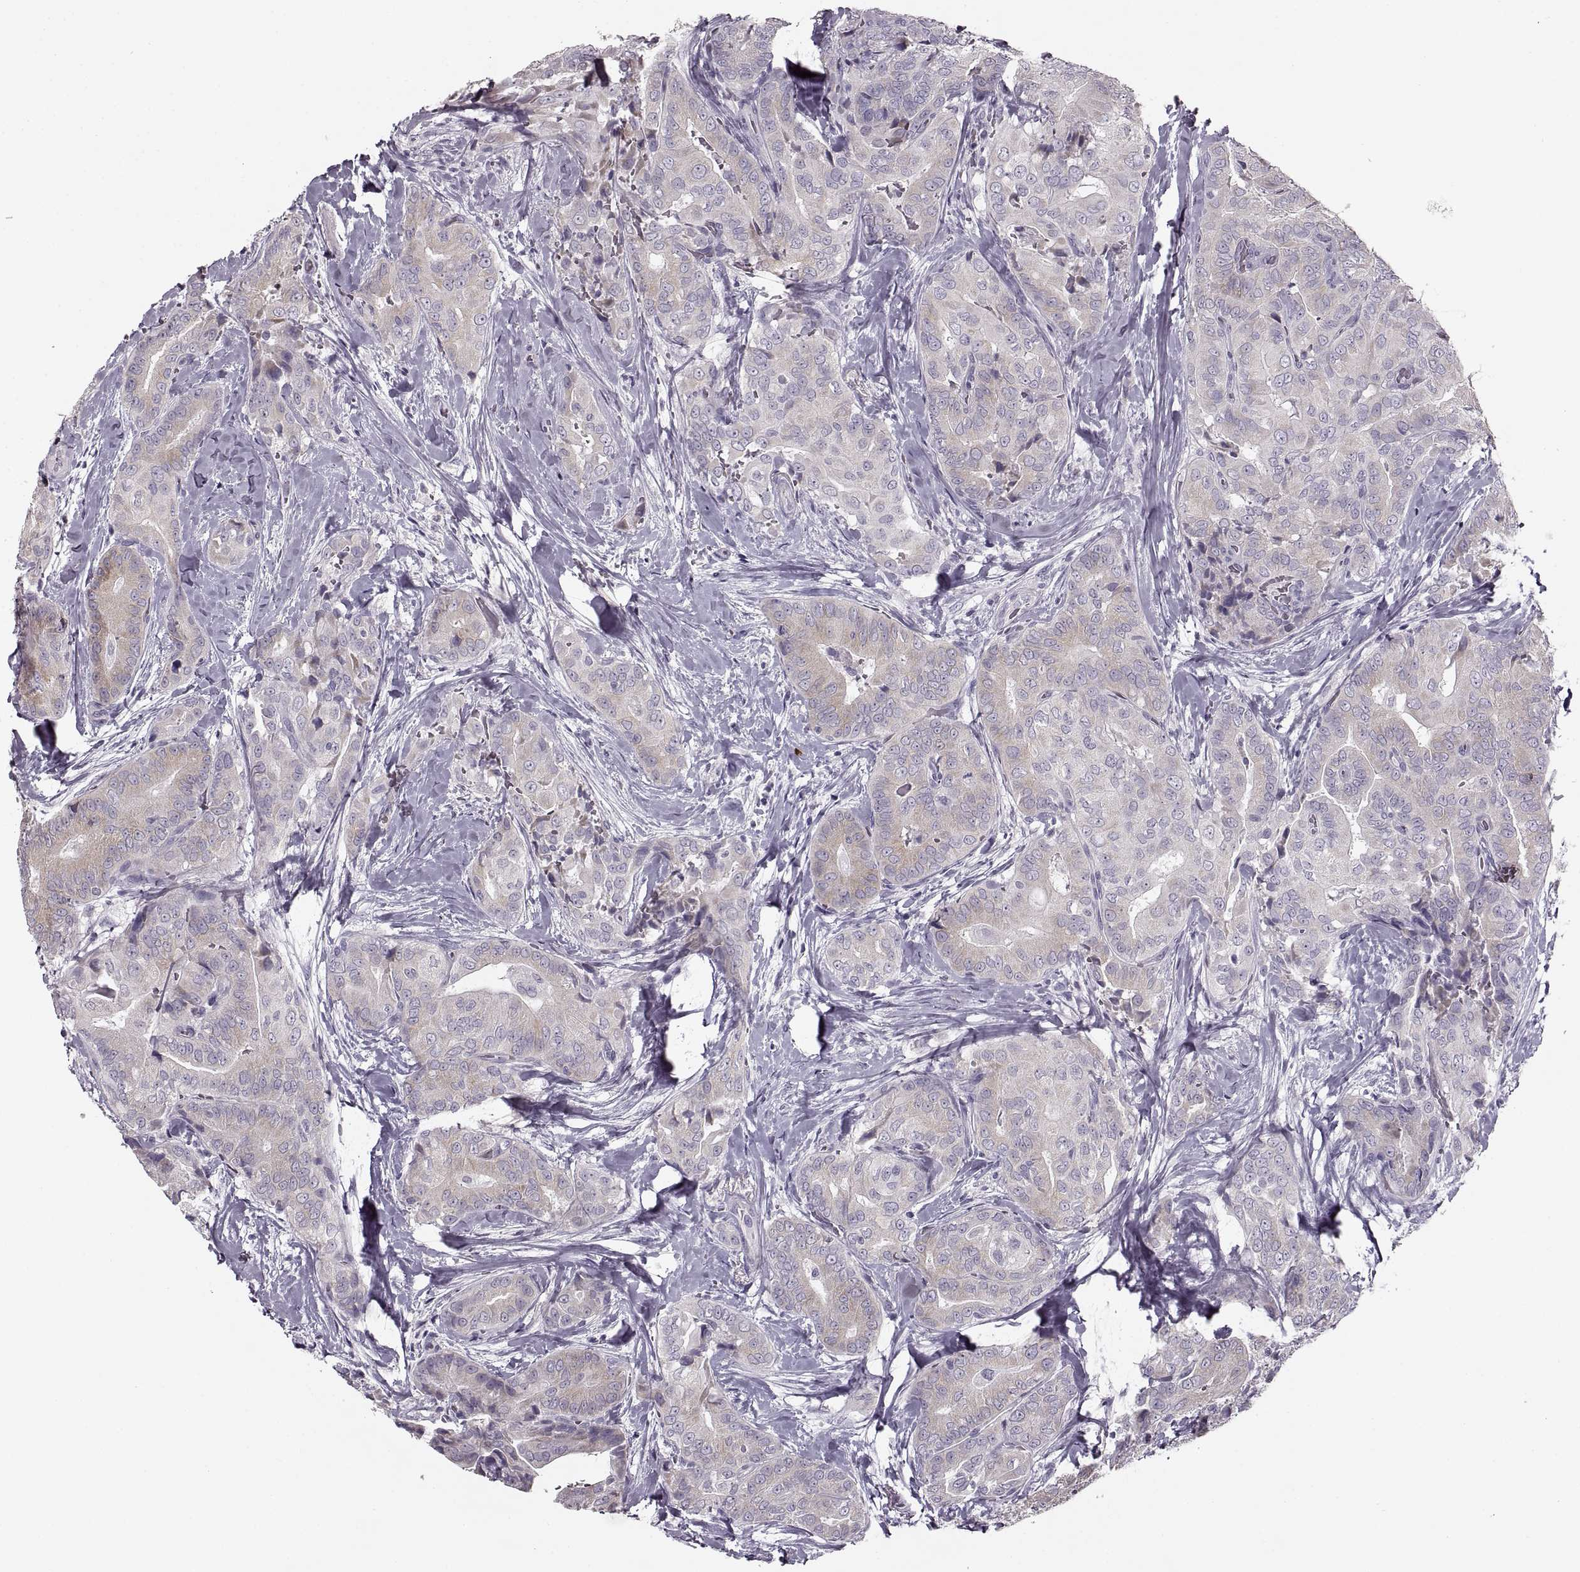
{"staining": {"intensity": "negative", "quantity": "none", "location": "none"}, "tissue": "thyroid cancer", "cell_type": "Tumor cells", "image_type": "cancer", "snomed": [{"axis": "morphology", "description": "Papillary adenocarcinoma, NOS"}, {"axis": "topography", "description": "Thyroid gland"}], "caption": "Thyroid cancer (papillary adenocarcinoma) was stained to show a protein in brown. There is no significant positivity in tumor cells. (DAB IHC visualized using brightfield microscopy, high magnification).", "gene": "CNTN1", "patient": {"sex": "male", "age": 61}}